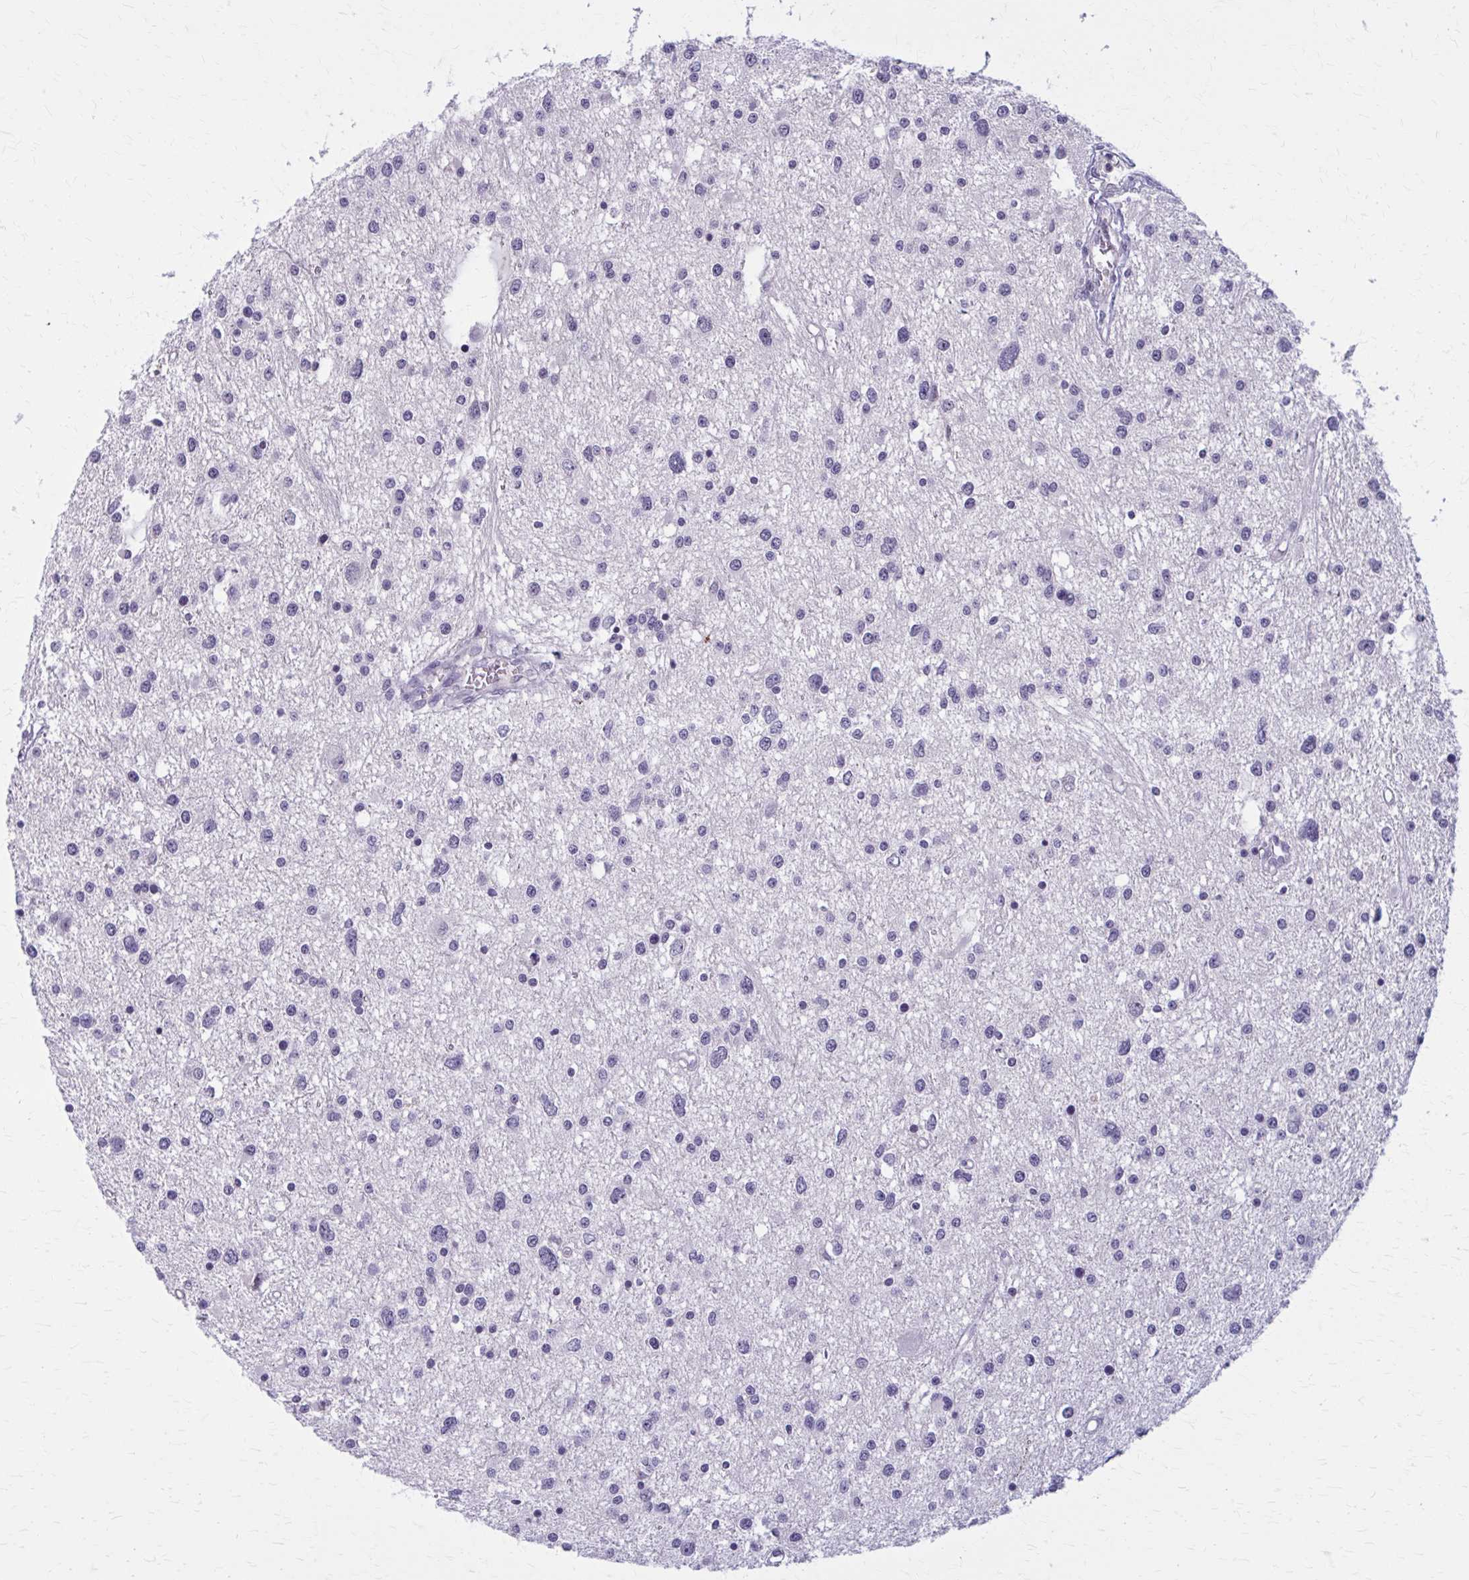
{"staining": {"intensity": "negative", "quantity": "none", "location": "none"}, "tissue": "glioma", "cell_type": "Tumor cells", "image_type": "cancer", "snomed": [{"axis": "morphology", "description": "Glioma, malignant, High grade"}, {"axis": "topography", "description": "Brain"}], "caption": "Tumor cells are negative for brown protein staining in malignant high-grade glioma.", "gene": "OR4A47", "patient": {"sex": "male", "age": 54}}